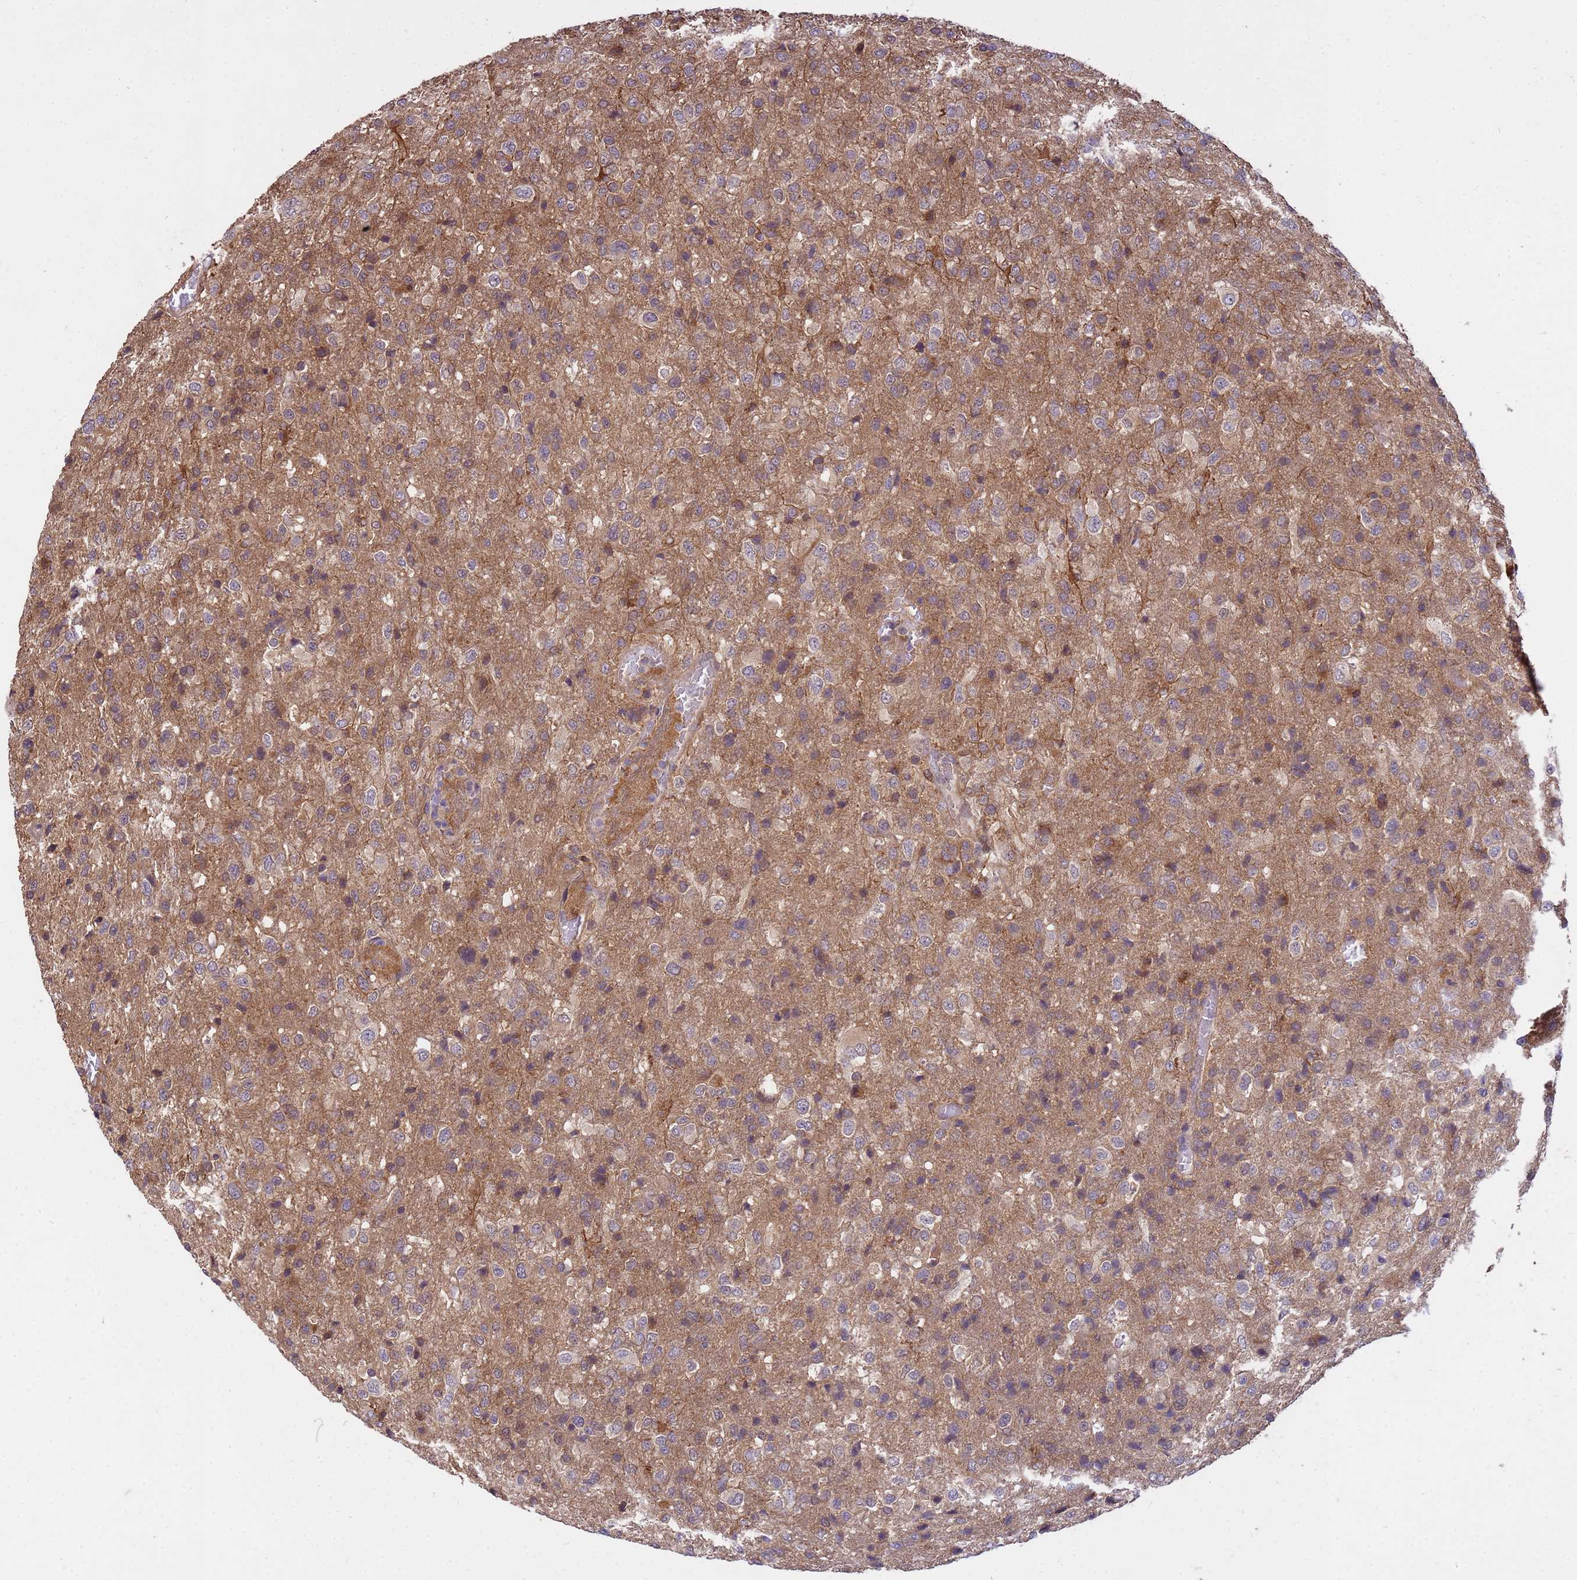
{"staining": {"intensity": "negative", "quantity": "none", "location": "none"}, "tissue": "glioma", "cell_type": "Tumor cells", "image_type": "cancer", "snomed": [{"axis": "morphology", "description": "Glioma, malignant, High grade"}, {"axis": "topography", "description": "Brain"}], "caption": "A micrograph of human glioma is negative for staining in tumor cells.", "gene": "NPEPPS", "patient": {"sex": "female", "age": 74}}